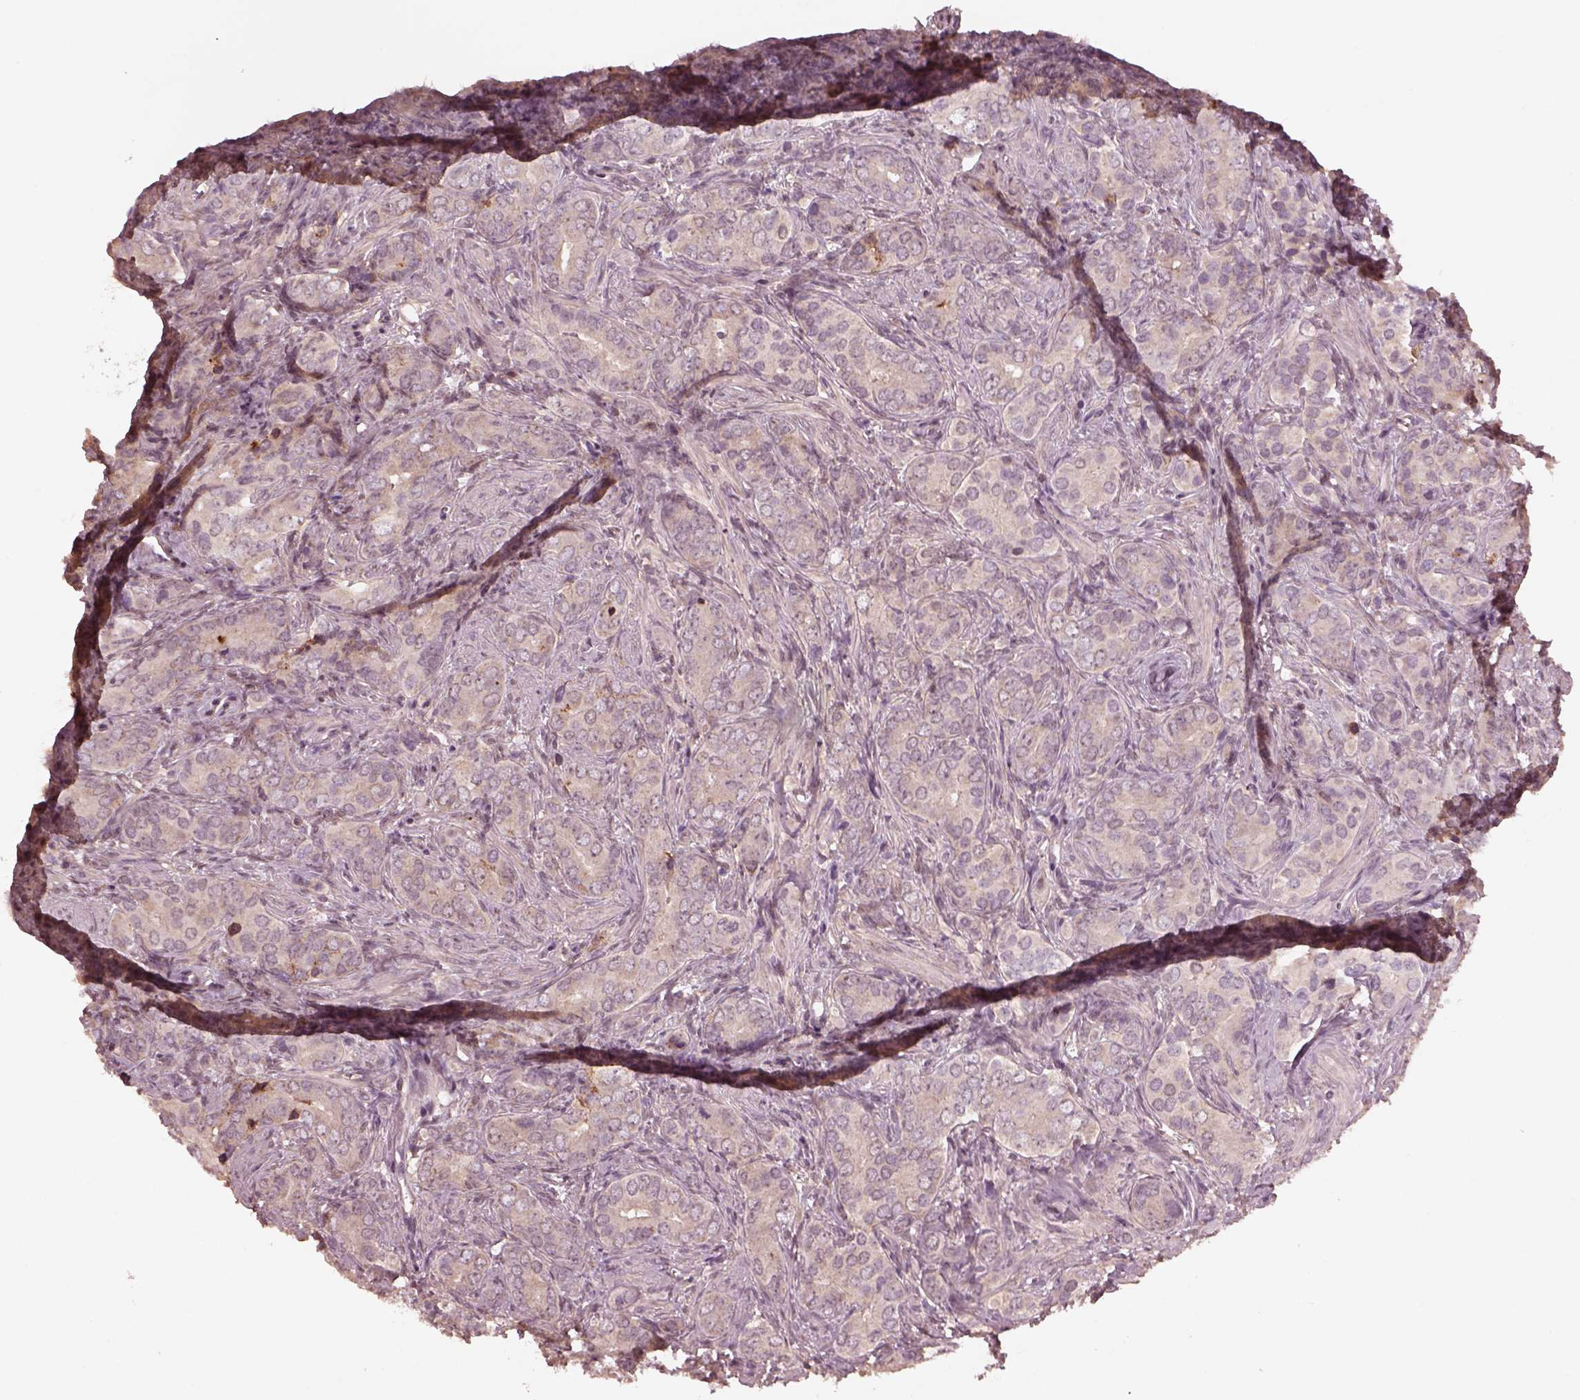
{"staining": {"intensity": "weak", "quantity": "<25%", "location": "cytoplasmic/membranous"}, "tissue": "prostate cancer", "cell_type": "Tumor cells", "image_type": "cancer", "snomed": [{"axis": "morphology", "description": "Adenocarcinoma, High grade"}, {"axis": "topography", "description": "Prostate"}], "caption": "Immunohistochemistry (IHC) of prostate cancer demonstrates no positivity in tumor cells.", "gene": "SRI", "patient": {"sex": "male", "age": 84}}